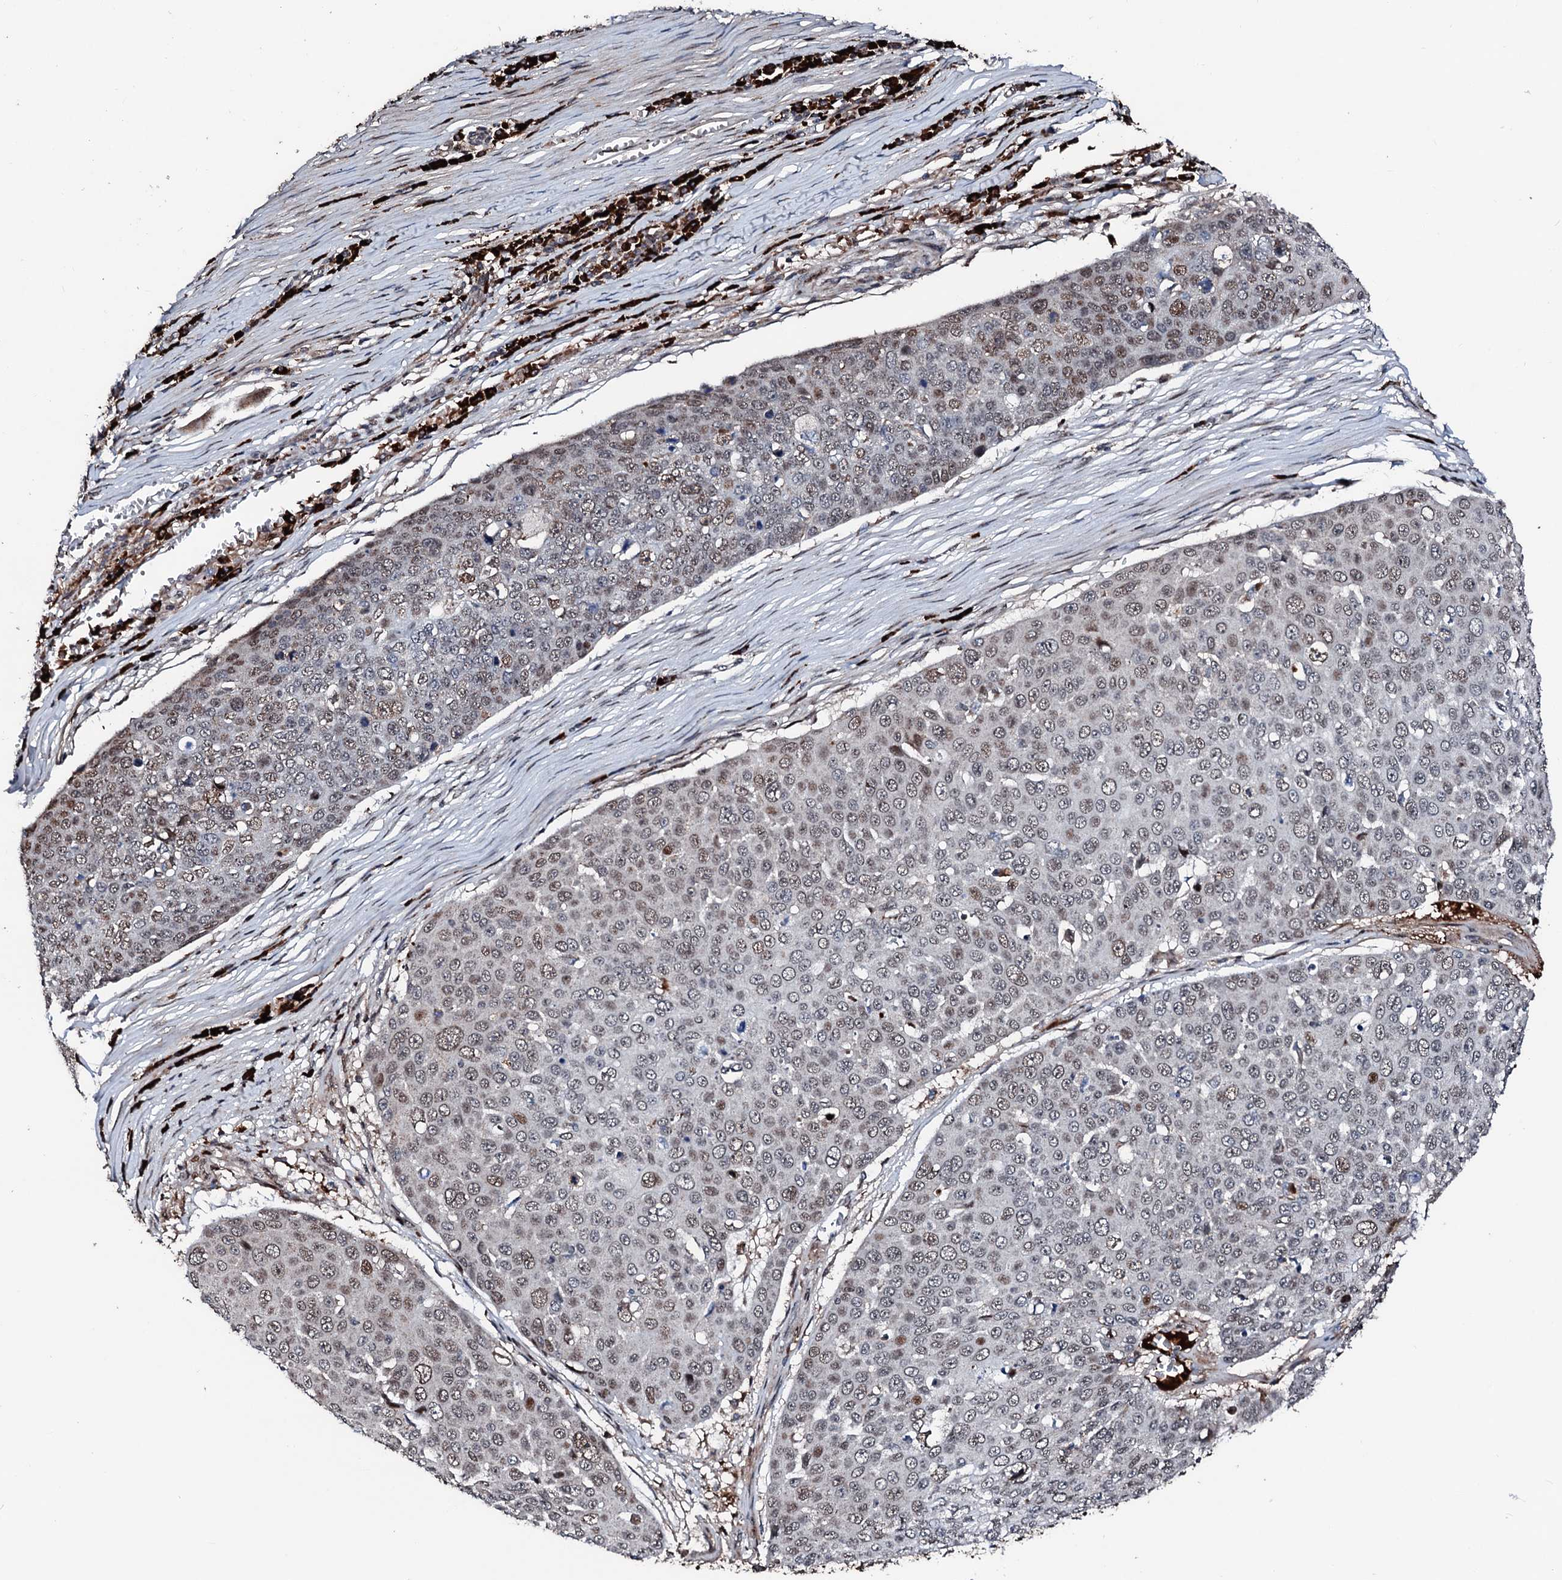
{"staining": {"intensity": "weak", "quantity": ">75%", "location": "nuclear"}, "tissue": "skin cancer", "cell_type": "Tumor cells", "image_type": "cancer", "snomed": [{"axis": "morphology", "description": "Squamous cell carcinoma, NOS"}, {"axis": "topography", "description": "Skin"}], "caption": "Protein staining of skin cancer tissue reveals weak nuclear staining in approximately >75% of tumor cells.", "gene": "KIF18A", "patient": {"sex": "male", "age": 71}}